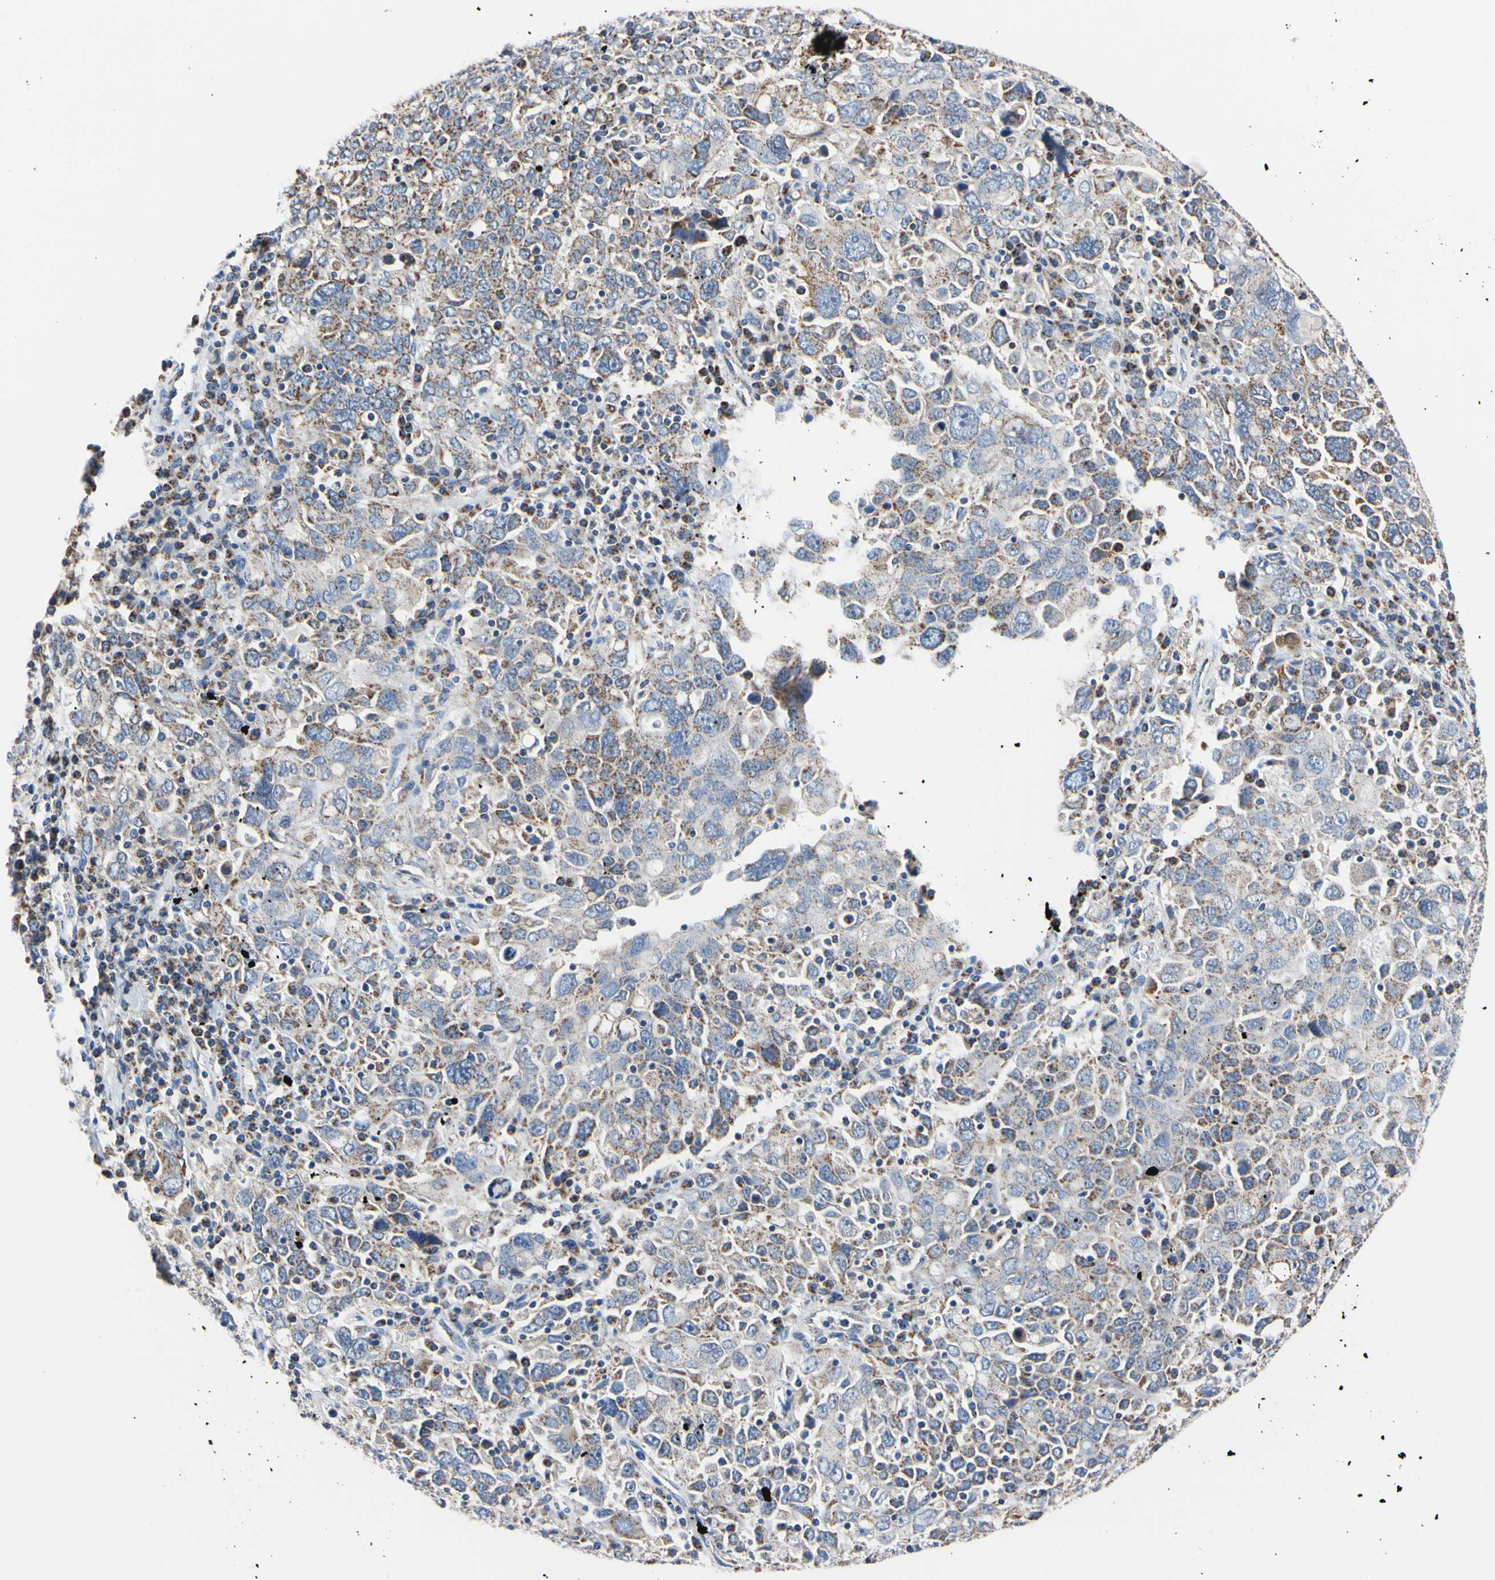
{"staining": {"intensity": "moderate", "quantity": "25%-75%", "location": "cytoplasmic/membranous"}, "tissue": "ovarian cancer", "cell_type": "Tumor cells", "image_type": "cancer", "snomed": [{"axis": "morphology", "description": "Carcinoma, endometroid"}, {"axis": "topography", "description": "Ovary"}], "caption": "This photomicrograph exhibits IHC staining of human ovarian cancer, with medium moderate cytoplasmic/membranous positivity in about 25%-75% of tumor cells.", "gene": "CLPP", "patient": {"sex": "female", "age": 62}}